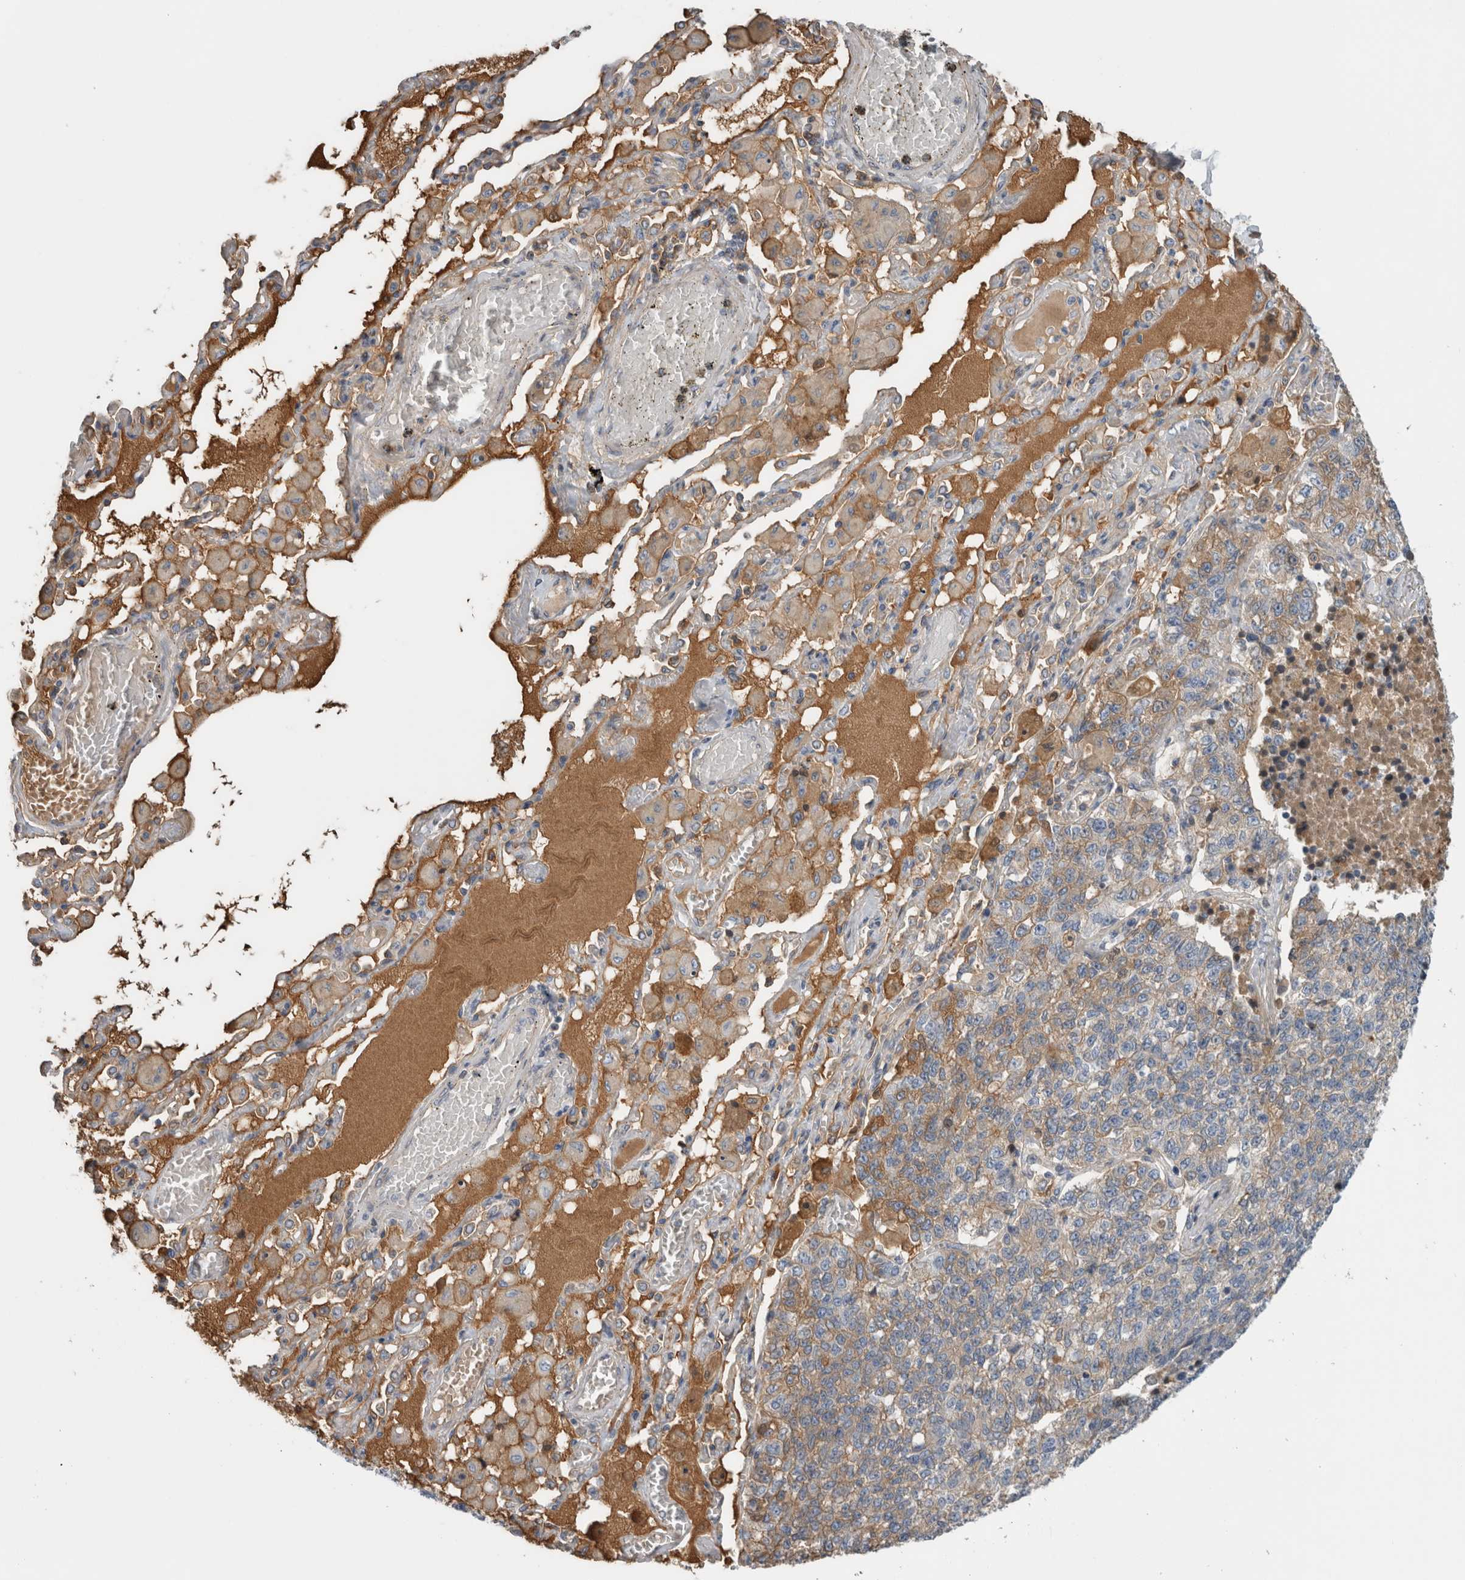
{"staining": {"intensity": "moderate", "quantity": "25%-75%", "location": "cytoplasmic/membranous"}, "tissue": "lung cancer", "cell_type": "Tumor cells", "image_type": "cancer", "snomed": [{"axis": "morphology", "description": "Adenocarcinoma, NOS"}, {"axis": "topography", "description": "Lung"}], "caption": "A brown stain labels moderate cytoplasmic/membranous positivity of a protein in lung cancer tumor cells.", "gene": "CFI", "patient": {"sex": "male", "age": 49}}